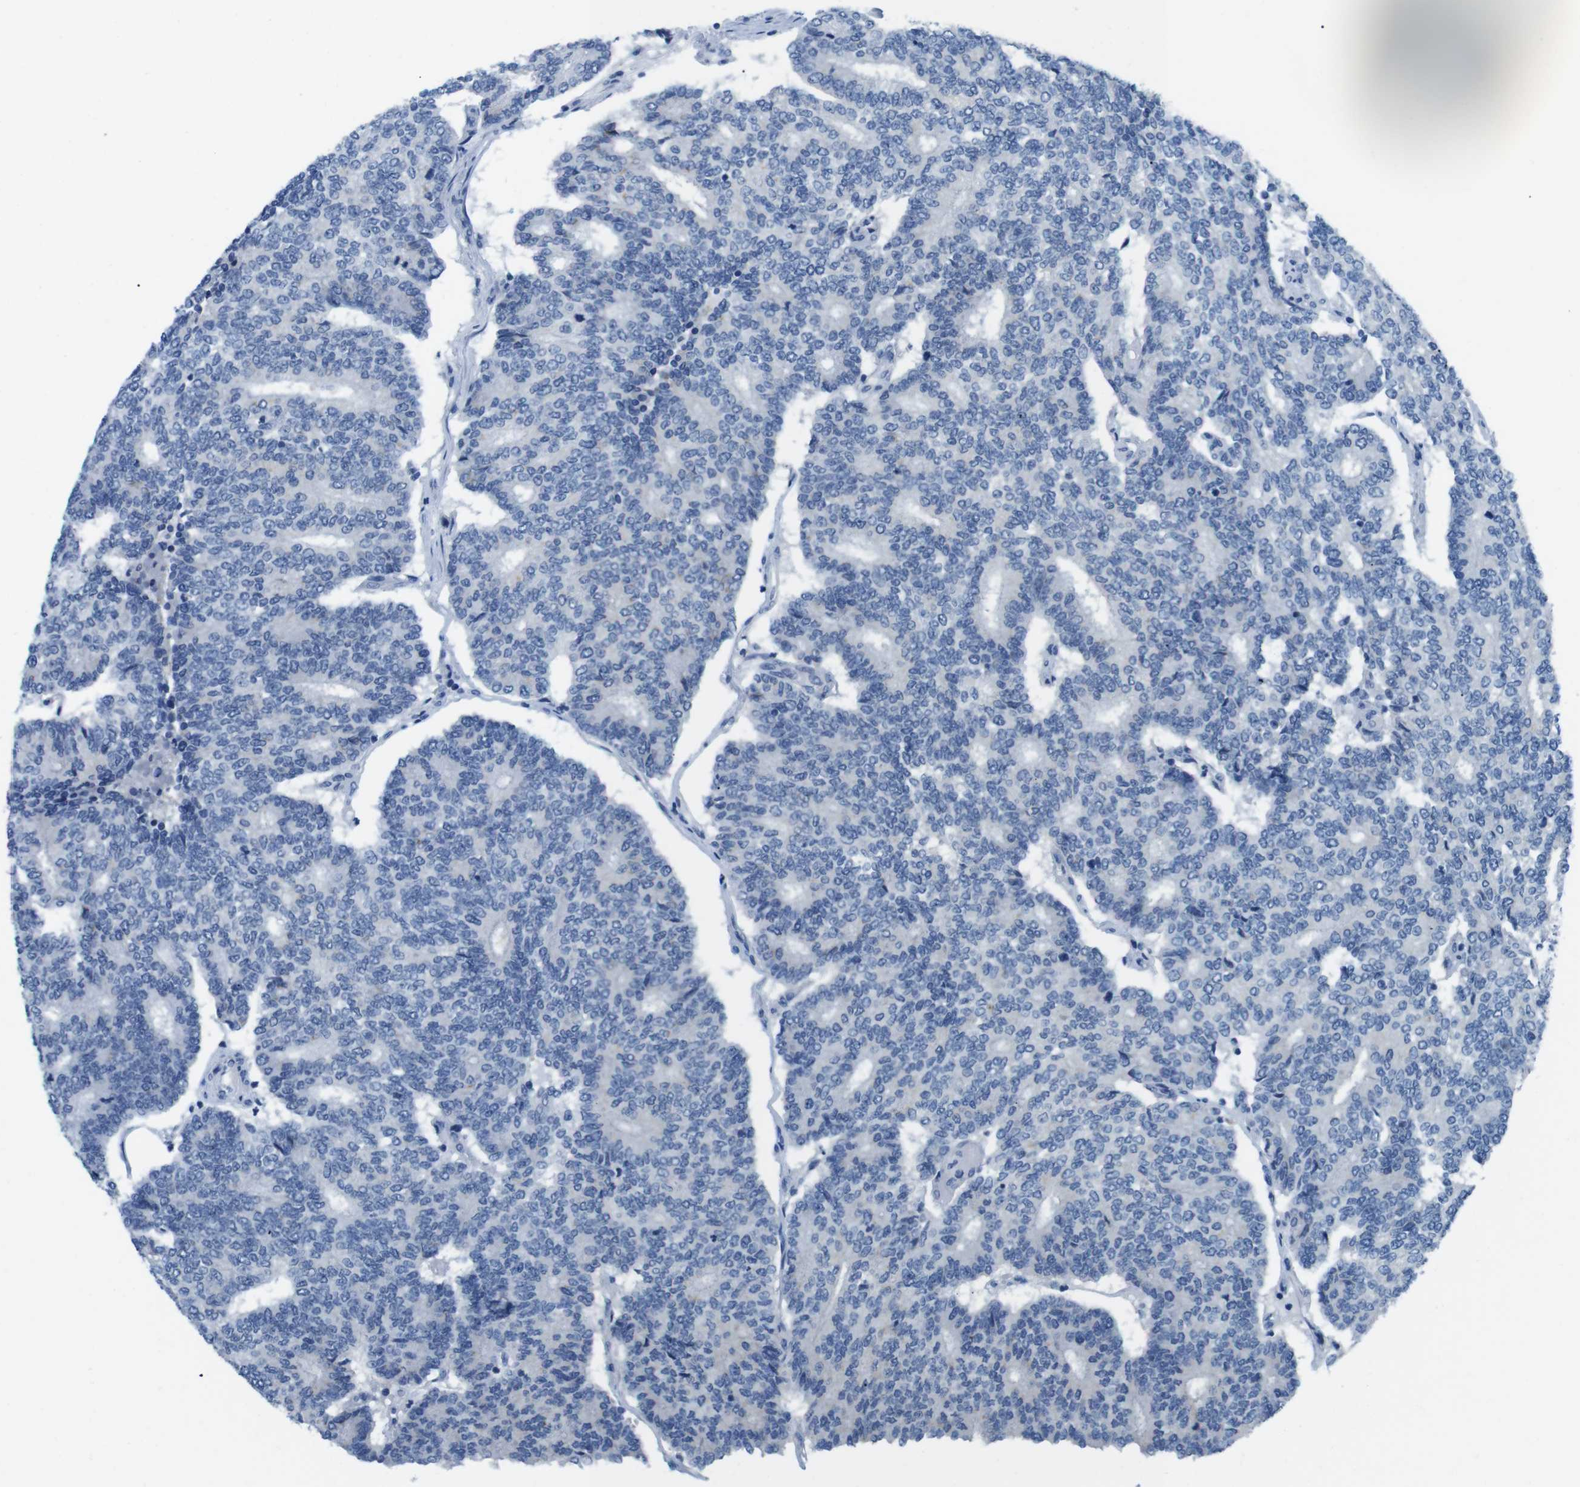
{"staining": {"intensity": "negative", "quantity": "none", "location": "none"}, "tissue": "prostate cancer", "cell_type": "Tumor cells", "image_type": "cancer", "snomed": [{"axis": "morphology", "description": "Normal tissue, NOS"}, {"axis": "morphology", "description": "Adenocarcinoma, High grade"}, {"axis": "topography", "description": "Prostate"}, {"axis": "topography", "description": "Seminal veicle"}], "caption": "This photomicrograph is of prostate high-grade adenocarcinoma stained with immunohistochemistry (IHC) to label a protein in brown with the nuclei are counter-stained blue. There is no staining in tumor cells. (DAB immunohistochemistry with hematoxylin counter stain).", "gene": "GOLGA2", "patient": {"sex": "male", "age": 55}}